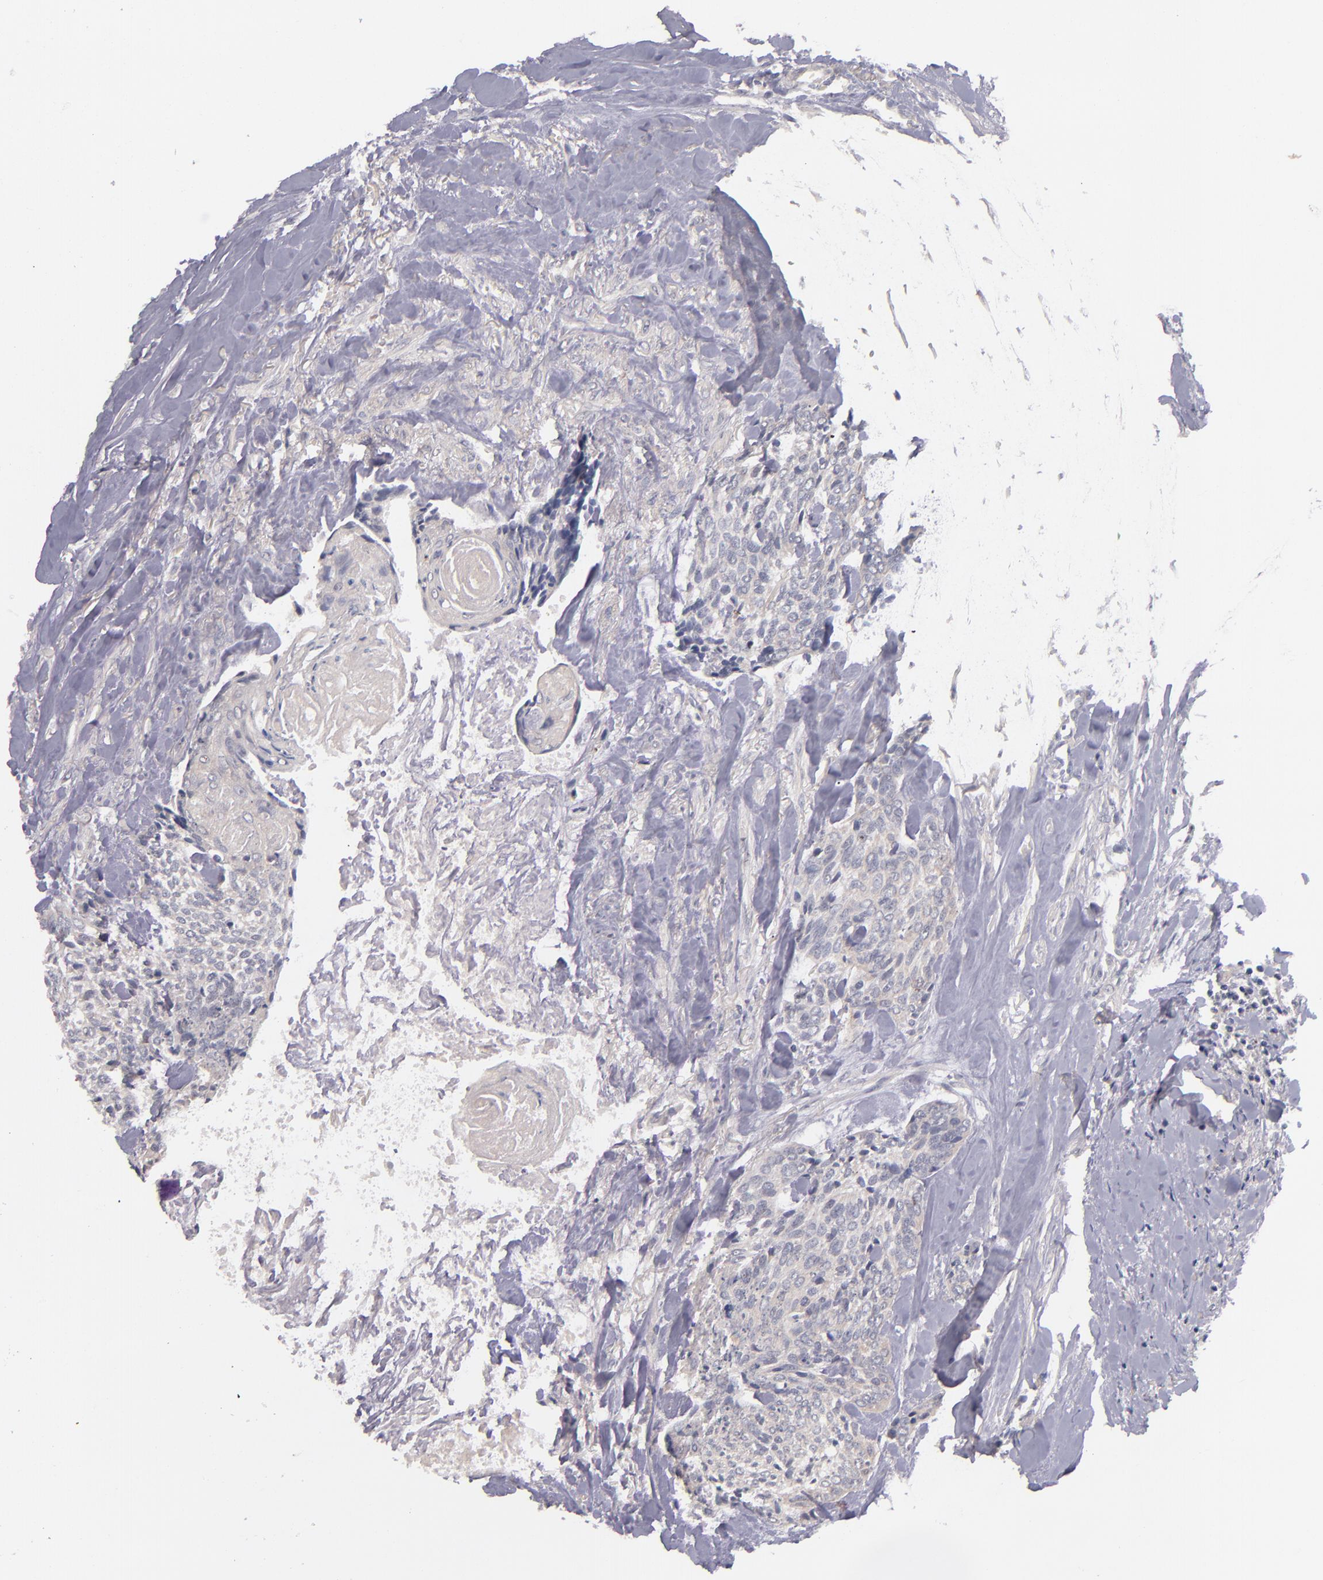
{"staining": {"intensity": "negative", "quantity": "none", "location": "none"}, "tissue": "head and neck cancer", "cell_type": "Tumor cells", "image_type": "cancer", "snomed": [{"axis": "morphology", "description": "Squamous cell carcinoma, NOS"}, {"axis": "topography", "description": "Salivary gland"}, {"axis": "topography", "description": "Head-Neck"}], "caption": "Tumor cells show no significant protein expression in squamous cell carcinoma (head and neck).", "gene": "TSC2", "patient": {"sex": "male", "age": 70}}